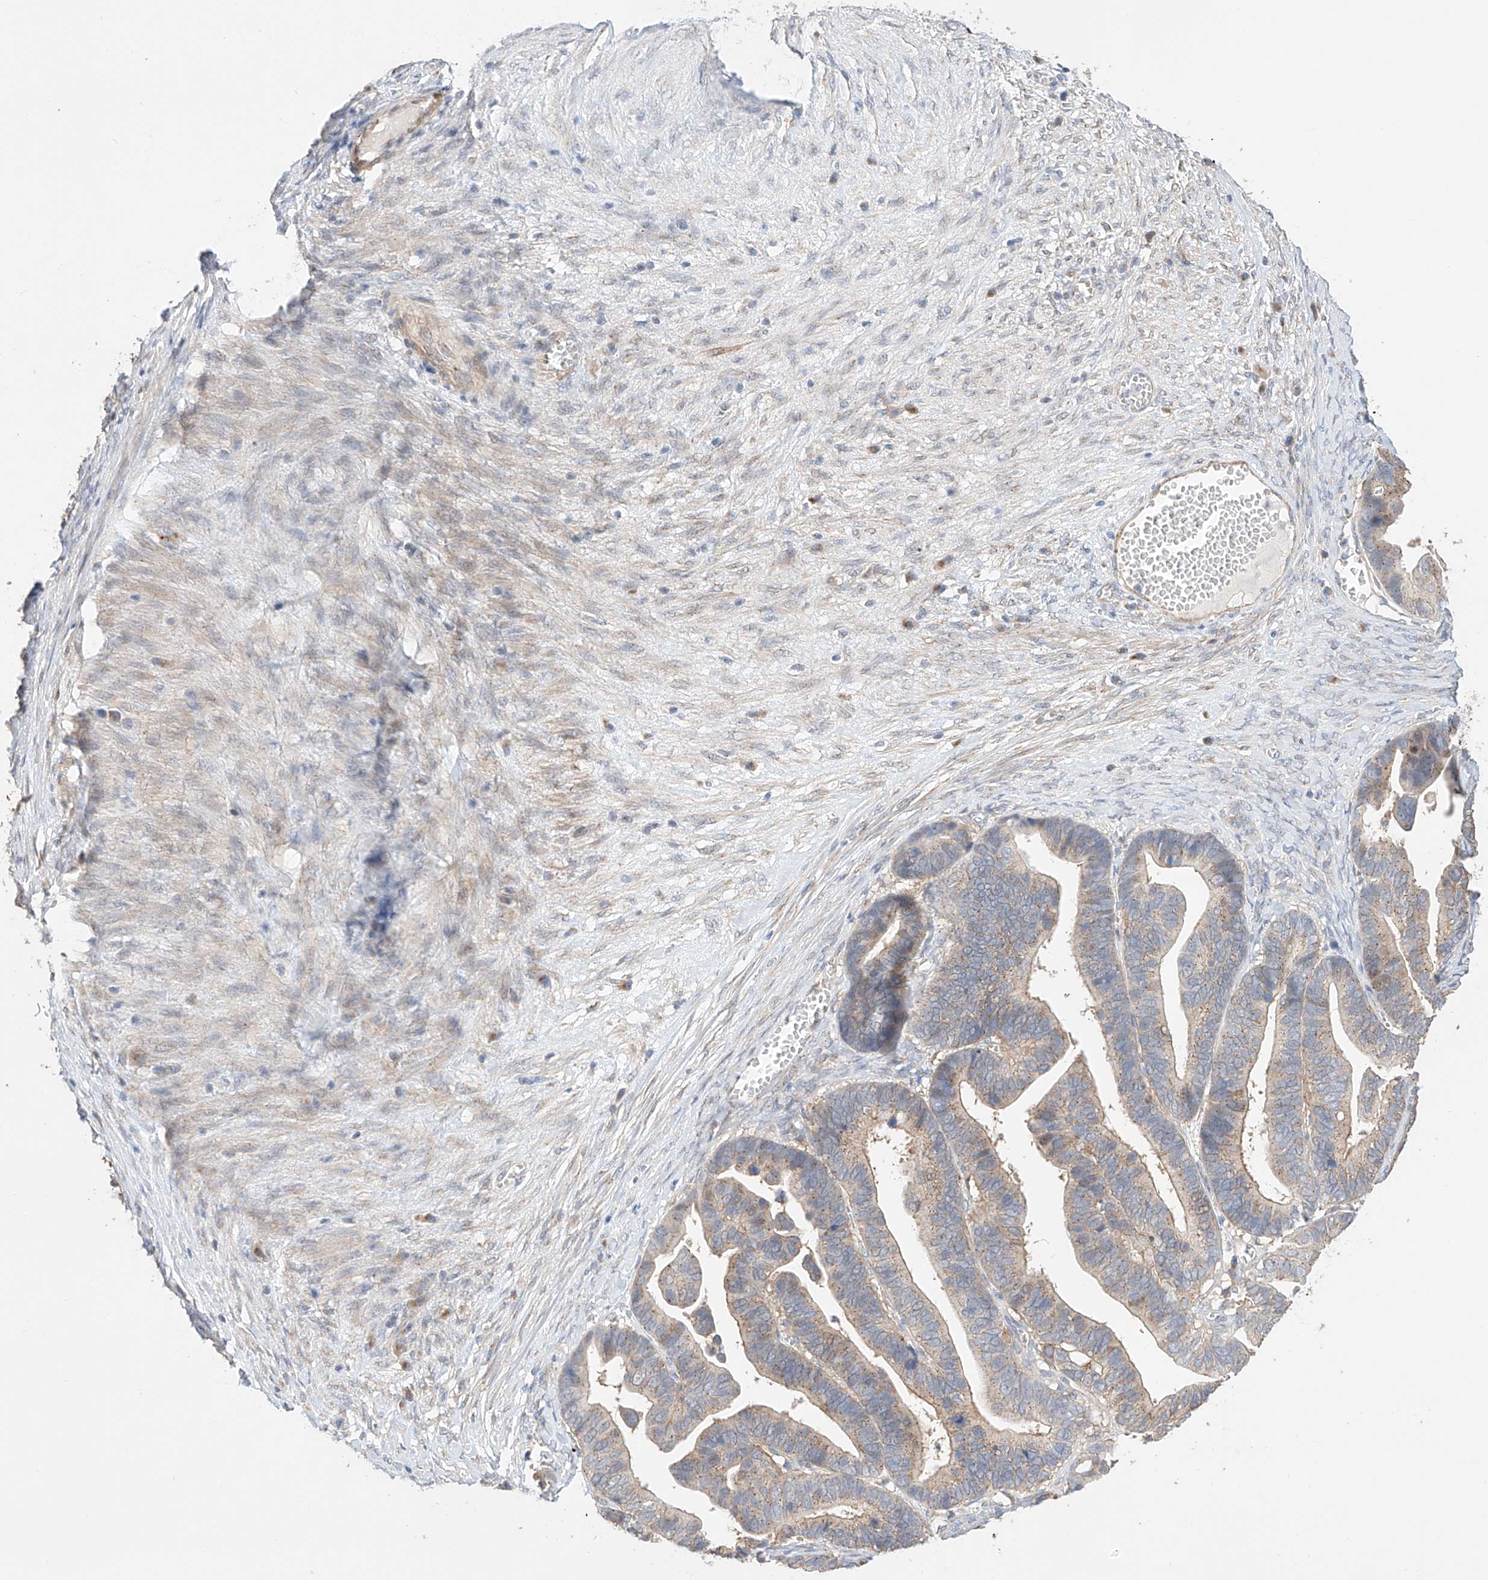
{"staining": {"intensity": "weak", "quantity": "25%-75%", "location": "cytoplasmic/membranous"}, "tissue": "ovarian cancer", "cell_type": "Tumor cells", "image_type": "cancer", "snomed": [{"axis": "morphology", "description": "Cystadenocarcinoma, serous, NOS"}, {"axis": "topography", "description": "Ovary"}], "caption": "Ovarian cancer stained with immunohistochemistry demonstrates weak cytoplasmic/membranous expression in approximately 25%-75% of tumor cells. The staining was performed using DAB, with brown indicating positive protein expression. Nuclei are stained blue with hematoxylin.", "gene": "MOSPD1", "patient": {"sex": "female", "age": 56}}